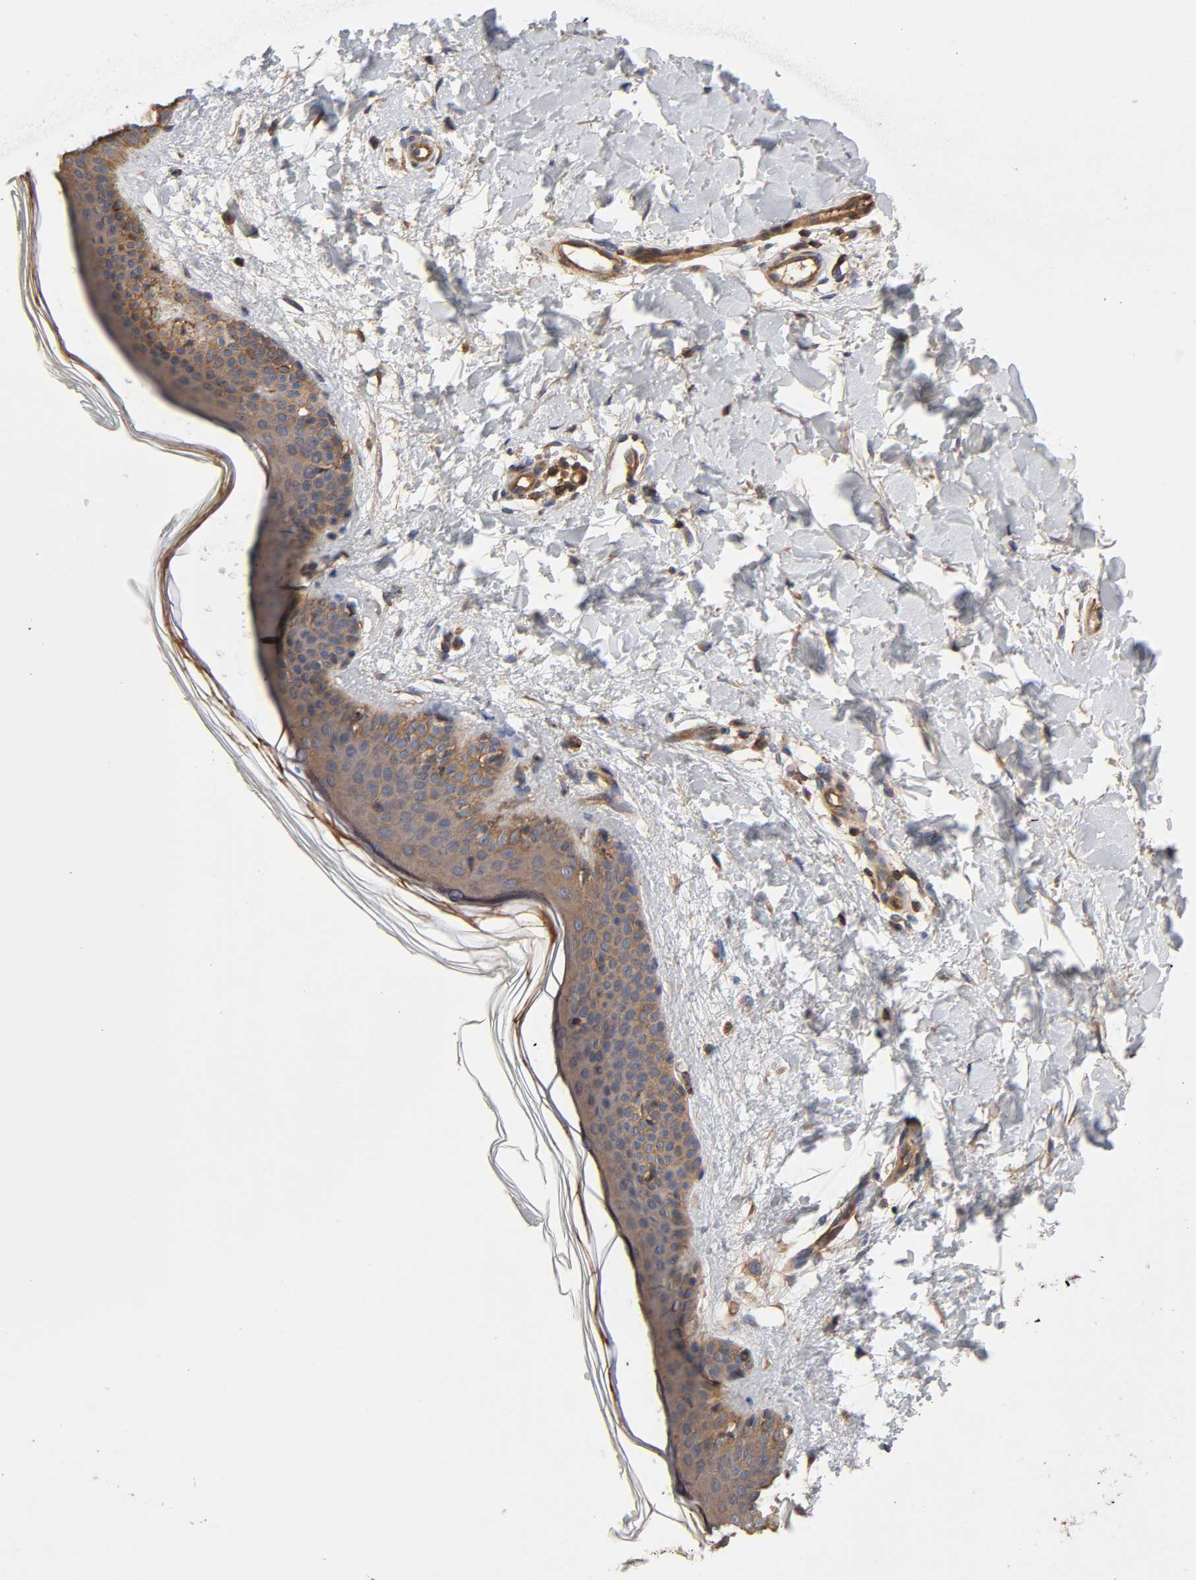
{"staining": {"intensity": "moderate", "quantity": "25%-75%", "location": "cytoplasmic/membranous"}, "tissue": "skin", "cell_type": "Fibroblasts", "image_type": "normal", "snomed": [{"axis": "morphology", "description": "Normal tissue, NOS"}, {"axis": "topography", "description": "Skin"}], "caption": "Protein expression analysis of benign skin shows moderate cytoplasmic/membranous positivity in about 25%-75% of fibroblasts. Nuclei are stained in blue.", "gene": "LAMTOR2", "patient": {"sex": "female", "age": 56}}